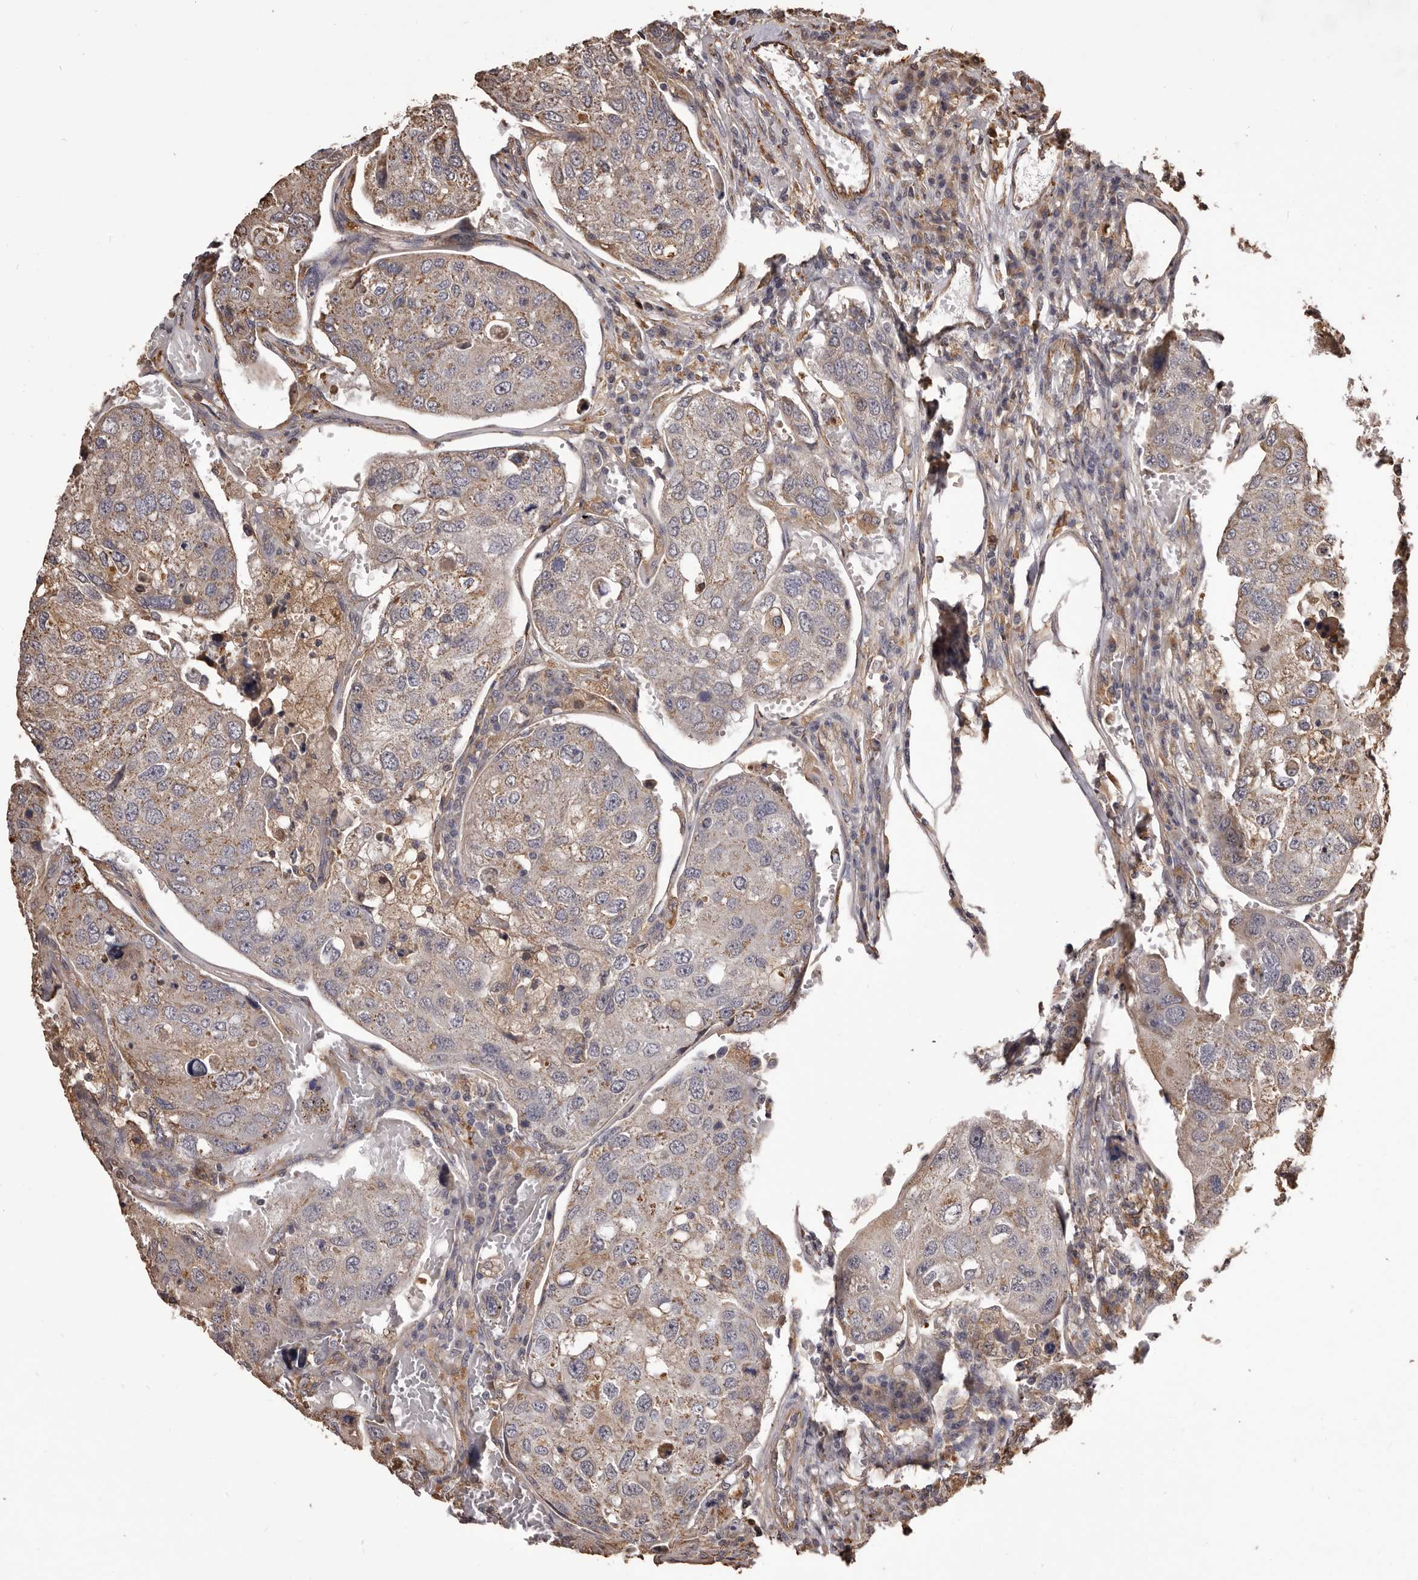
{"staining": {"intensity": "weak", "quantity": "25%-75%", "location": "cytoplasmic/membranous"}, "tissue": "urothelial cancer", "cell_type": "Tumor cells", "image_type": "cancer", "snomed": [{"axis": "morphology", "description": "Urothelial carcinoma, High grade"}, {"axis": "topography", "description": "Lymph node"}, {"axis": "topography", "description": "Urinary bladder"}], "caption": "Tumor cells exhibit weak cytoplasmic/membranous positivity in about 25%-75% of cells in urothelial carcinoma (high-grade). Nuclei are stained in blue.", "gene": "ALPK1", "patient": {"sex": "male", "age": 51}}